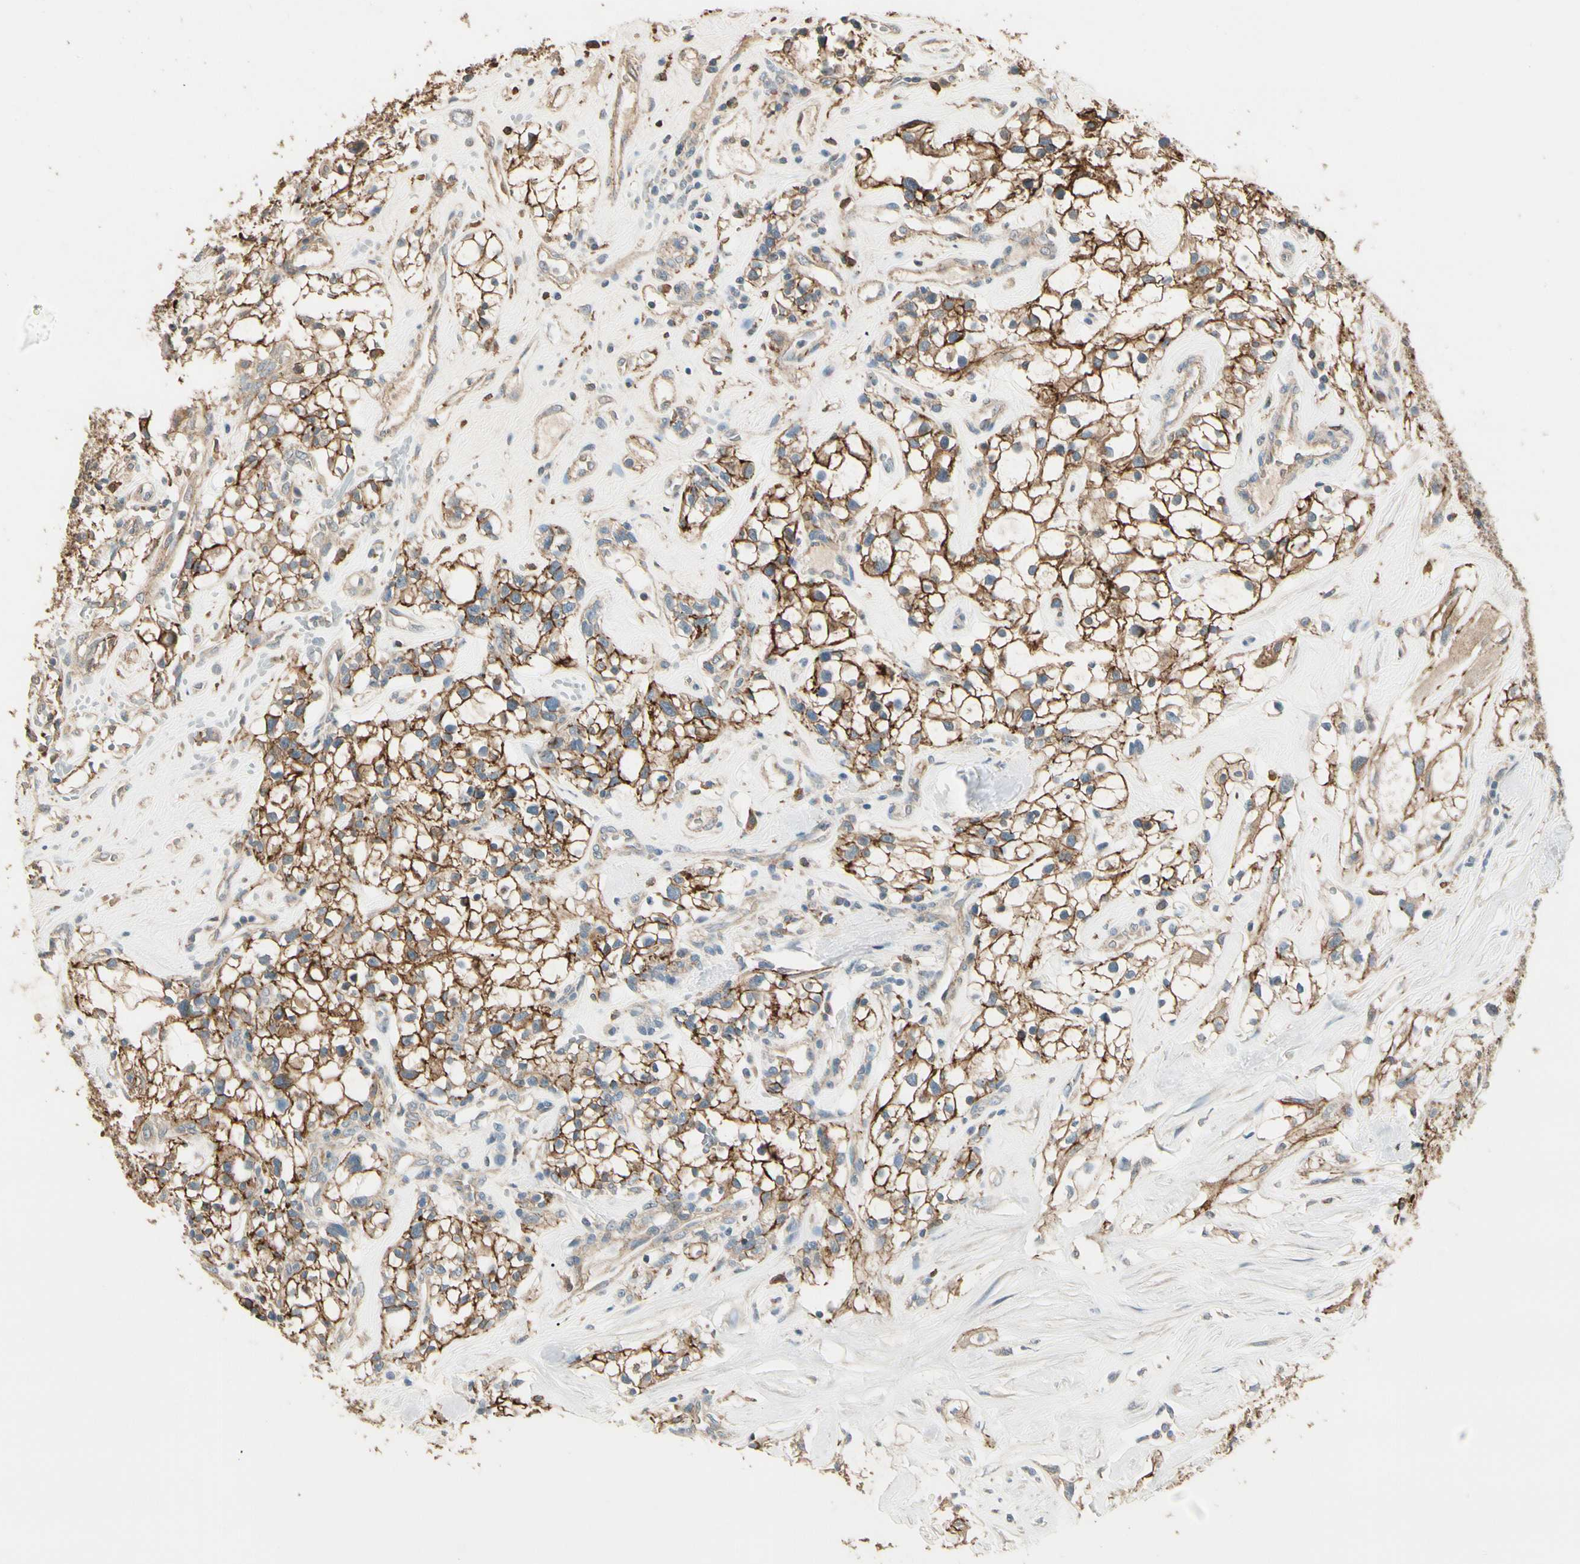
{"staining": {"intensity": "moderate", "quantity": ">75%", "location": "cytoplasmic/membranous"}, "tissue": "renal cancer", "cell_type": "Tumor cells", "image_type": "cancer", "snomed": [{"axis": "morphology", "description": "Adenocarcinoma, NOS"}, {"axis": "topography", "description": "Kidney"}], "caption": "Immunohistochemical staining of human renal cancer (adenocarcinoma) demonstrates medium levels of moderate cytoplasmic/membranous protein expression in about >75% of tumor cells.", "gene": "CDH6", "patient": {"sex": "female", "age": 60}}